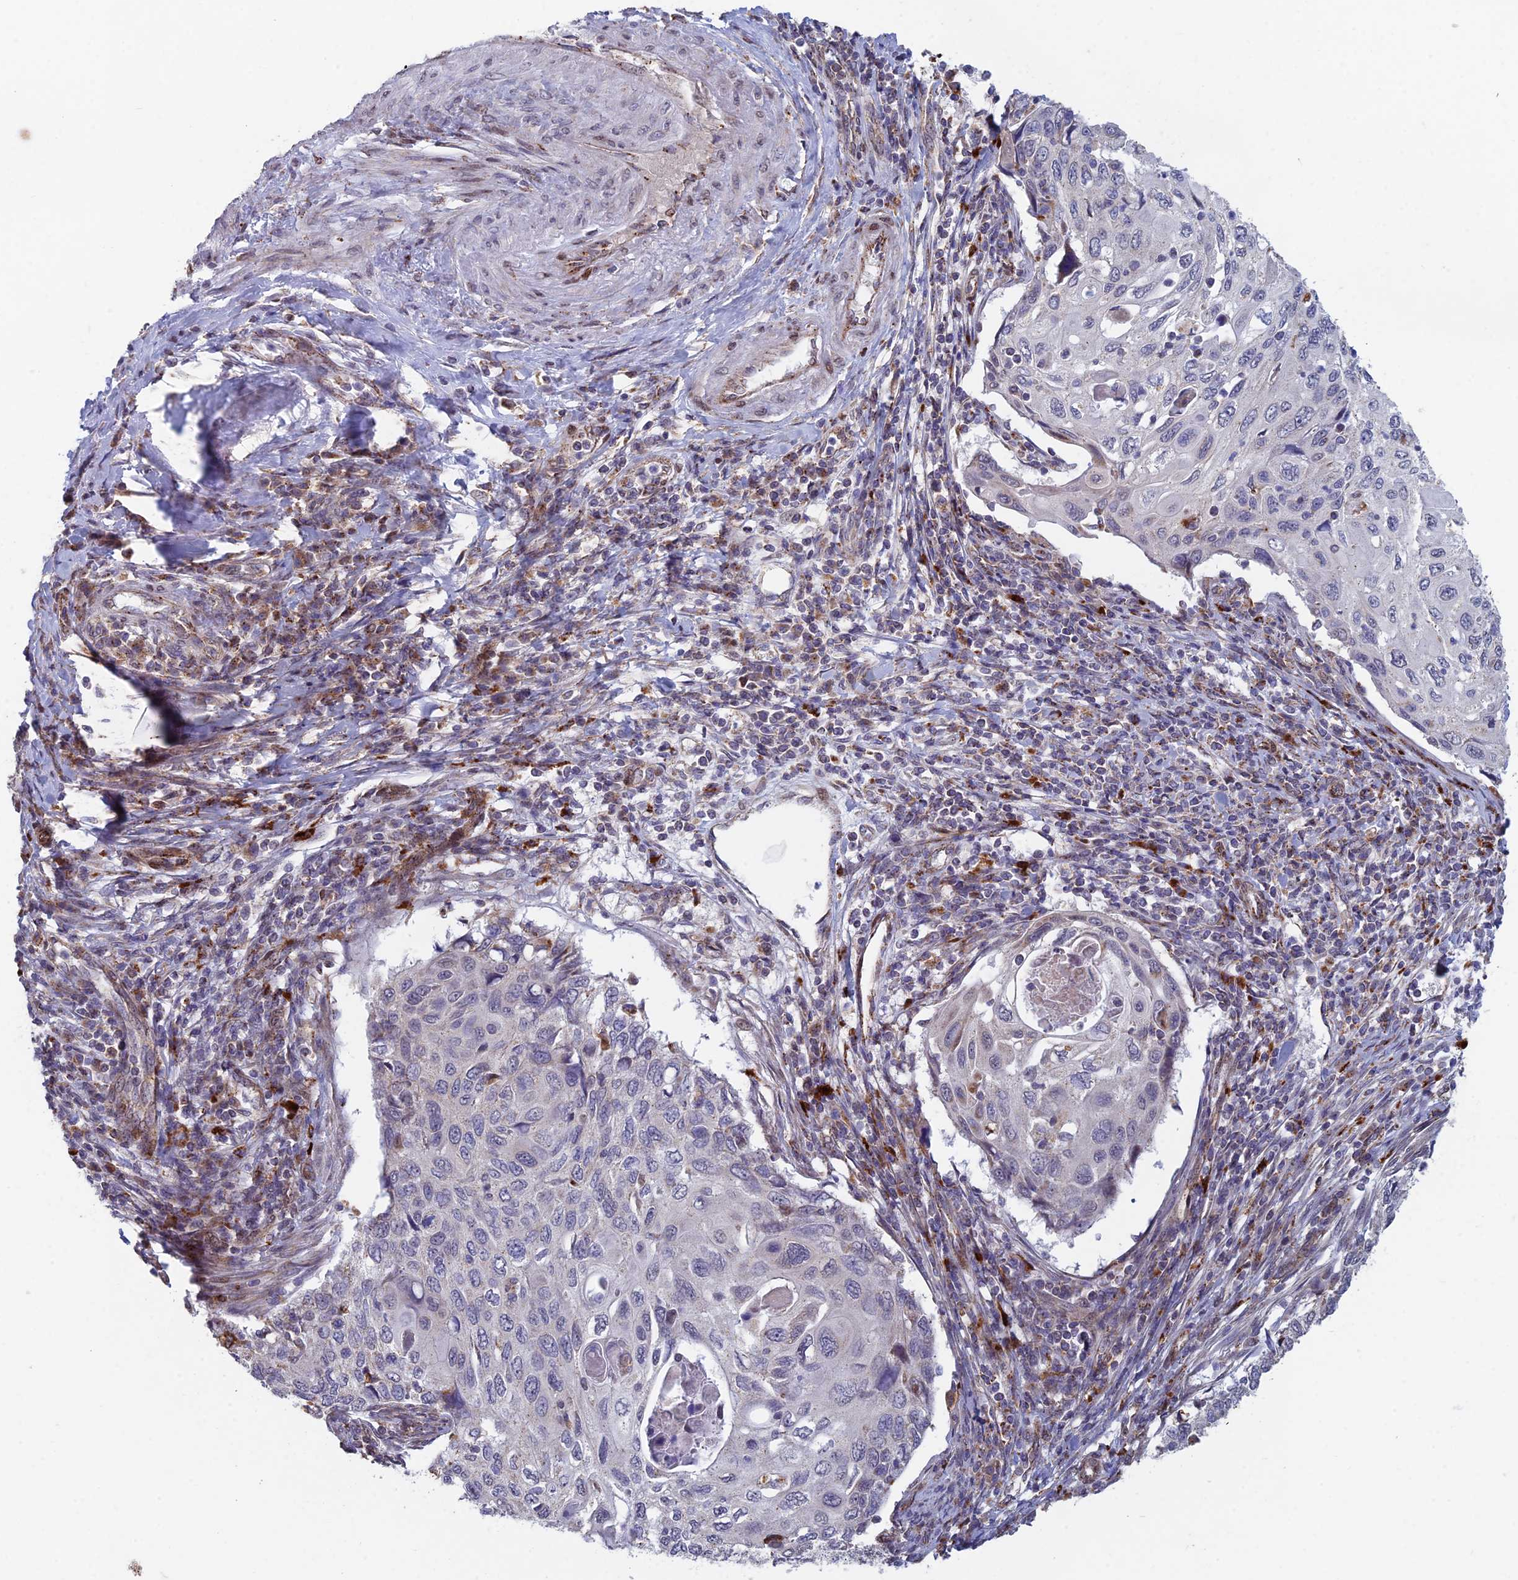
{"staining": {"intensity": "negative", "quantity": "none", "location": "none"}, "tissue": "cervical cancer", "cell_type": "Tumor cells", "image_type": "cancer", "snomed": [{"axis": "morphology", "description": "Squamous cell carcinoma, NOS"}, {"axis": "topography", "description": "Cervix"}], "caption": "Tumor cells show no significant protein expression in cervical cancer (squamous cell carcinoma). (DAB IHC, high magnification).", "gene": "FOXS1", "patient": {"sex": "female", "age": 70}}